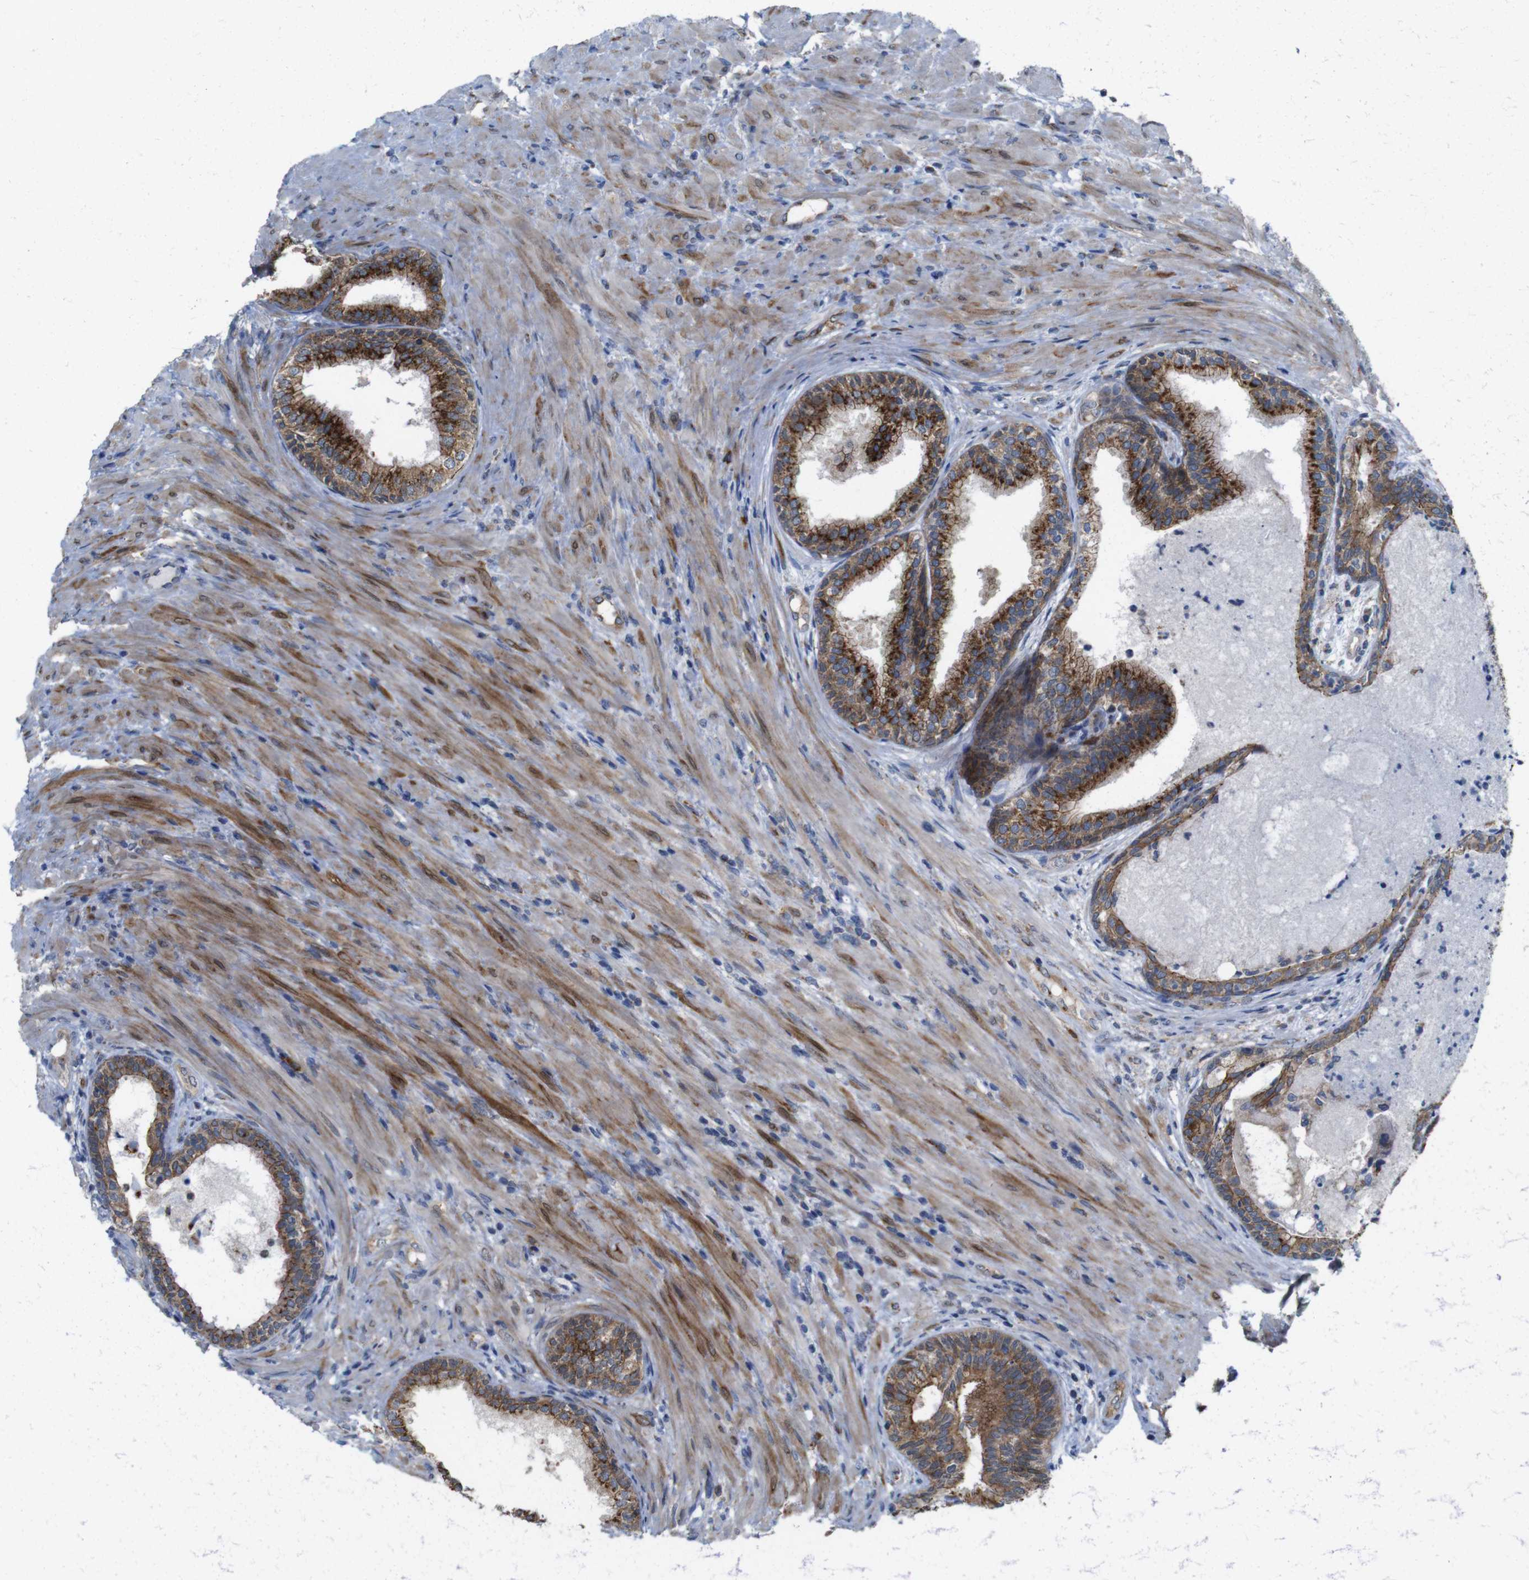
{"staining": {"intensity": "moderate", "quantity": ">75%", "location": "cytoplasmic/membranous"}, "tissue": "prostate", "cell_type": "Glandular cells", "image_type": "normal", "snomed": [{"axis": "morphology", "description": "Normal tissue, NOS"}, {"axis": "topography", "description": "Prostate"}], "caption": "Protein staining shows moderate cytoplasmic/membranous positivity in approximately >75% of glandular cells in normal prostate. The protein of interest is shown in brown color, while the nuclei are stained blue.", "gene": "EFCAB14", "patient": {"sex": "male", "age": 76}}